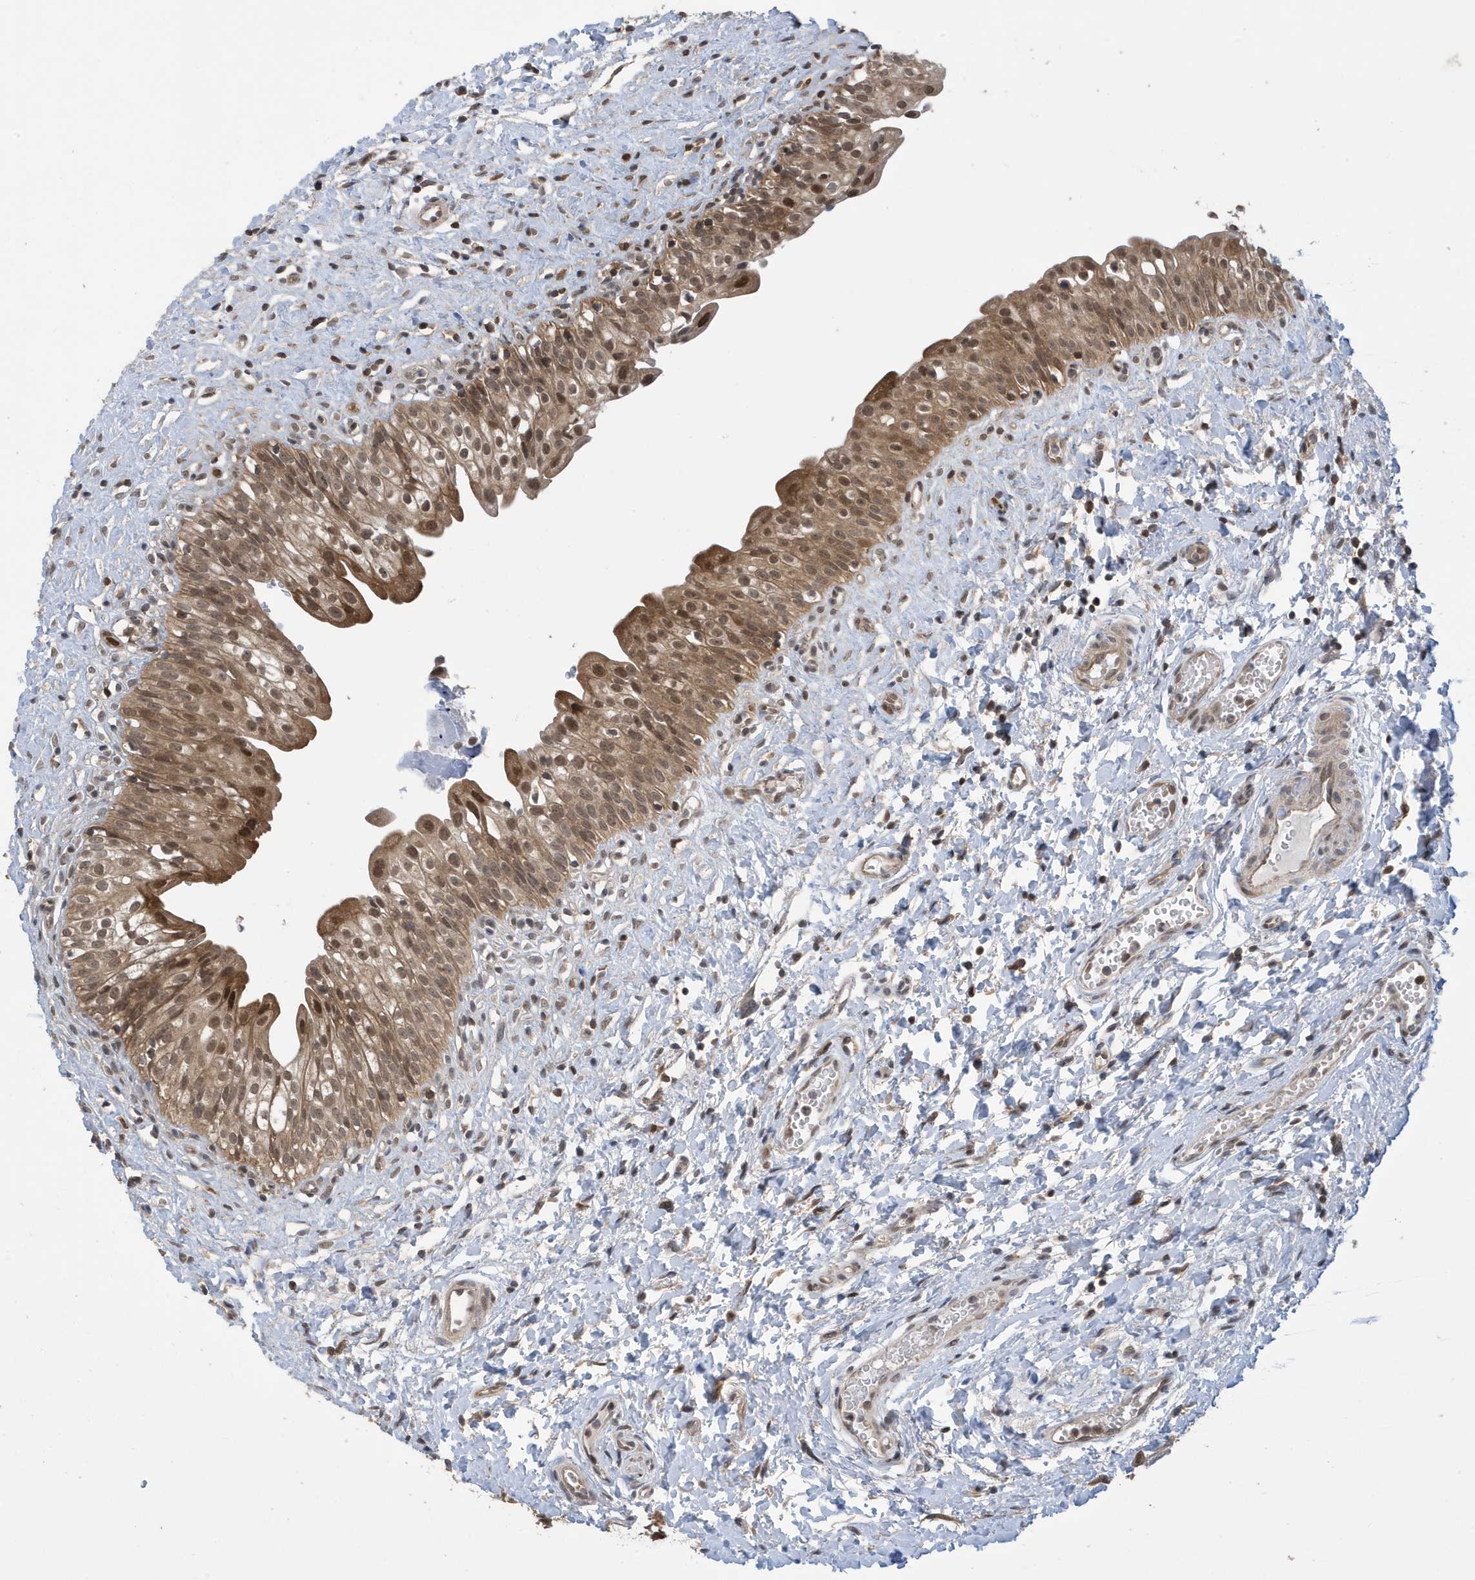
{"staining": {"intensity": "moderate", "quantity": ">75%", "location": "cytoplasmic/membranous,nuclear"}, "tissue": "urinary bladder", "cell_type": "Urothelial cells", "image_type": "normal", "snomed": [{"axis": "morphology", "description": "Normal tissue, NOS"}, {"axis": "topography", "description": "Urinary bladder"}], "caption": "IHC of unremarkable human urinary bladder demonstrates medium levels of moderate cytoplasmic/membranous,nuclear staining in about >75% of urothelial cells. (IHC, brightfield microscopy, high magnification).", "gene": "UBQLN1", "patient": {"sex": "male", "age": 51}}